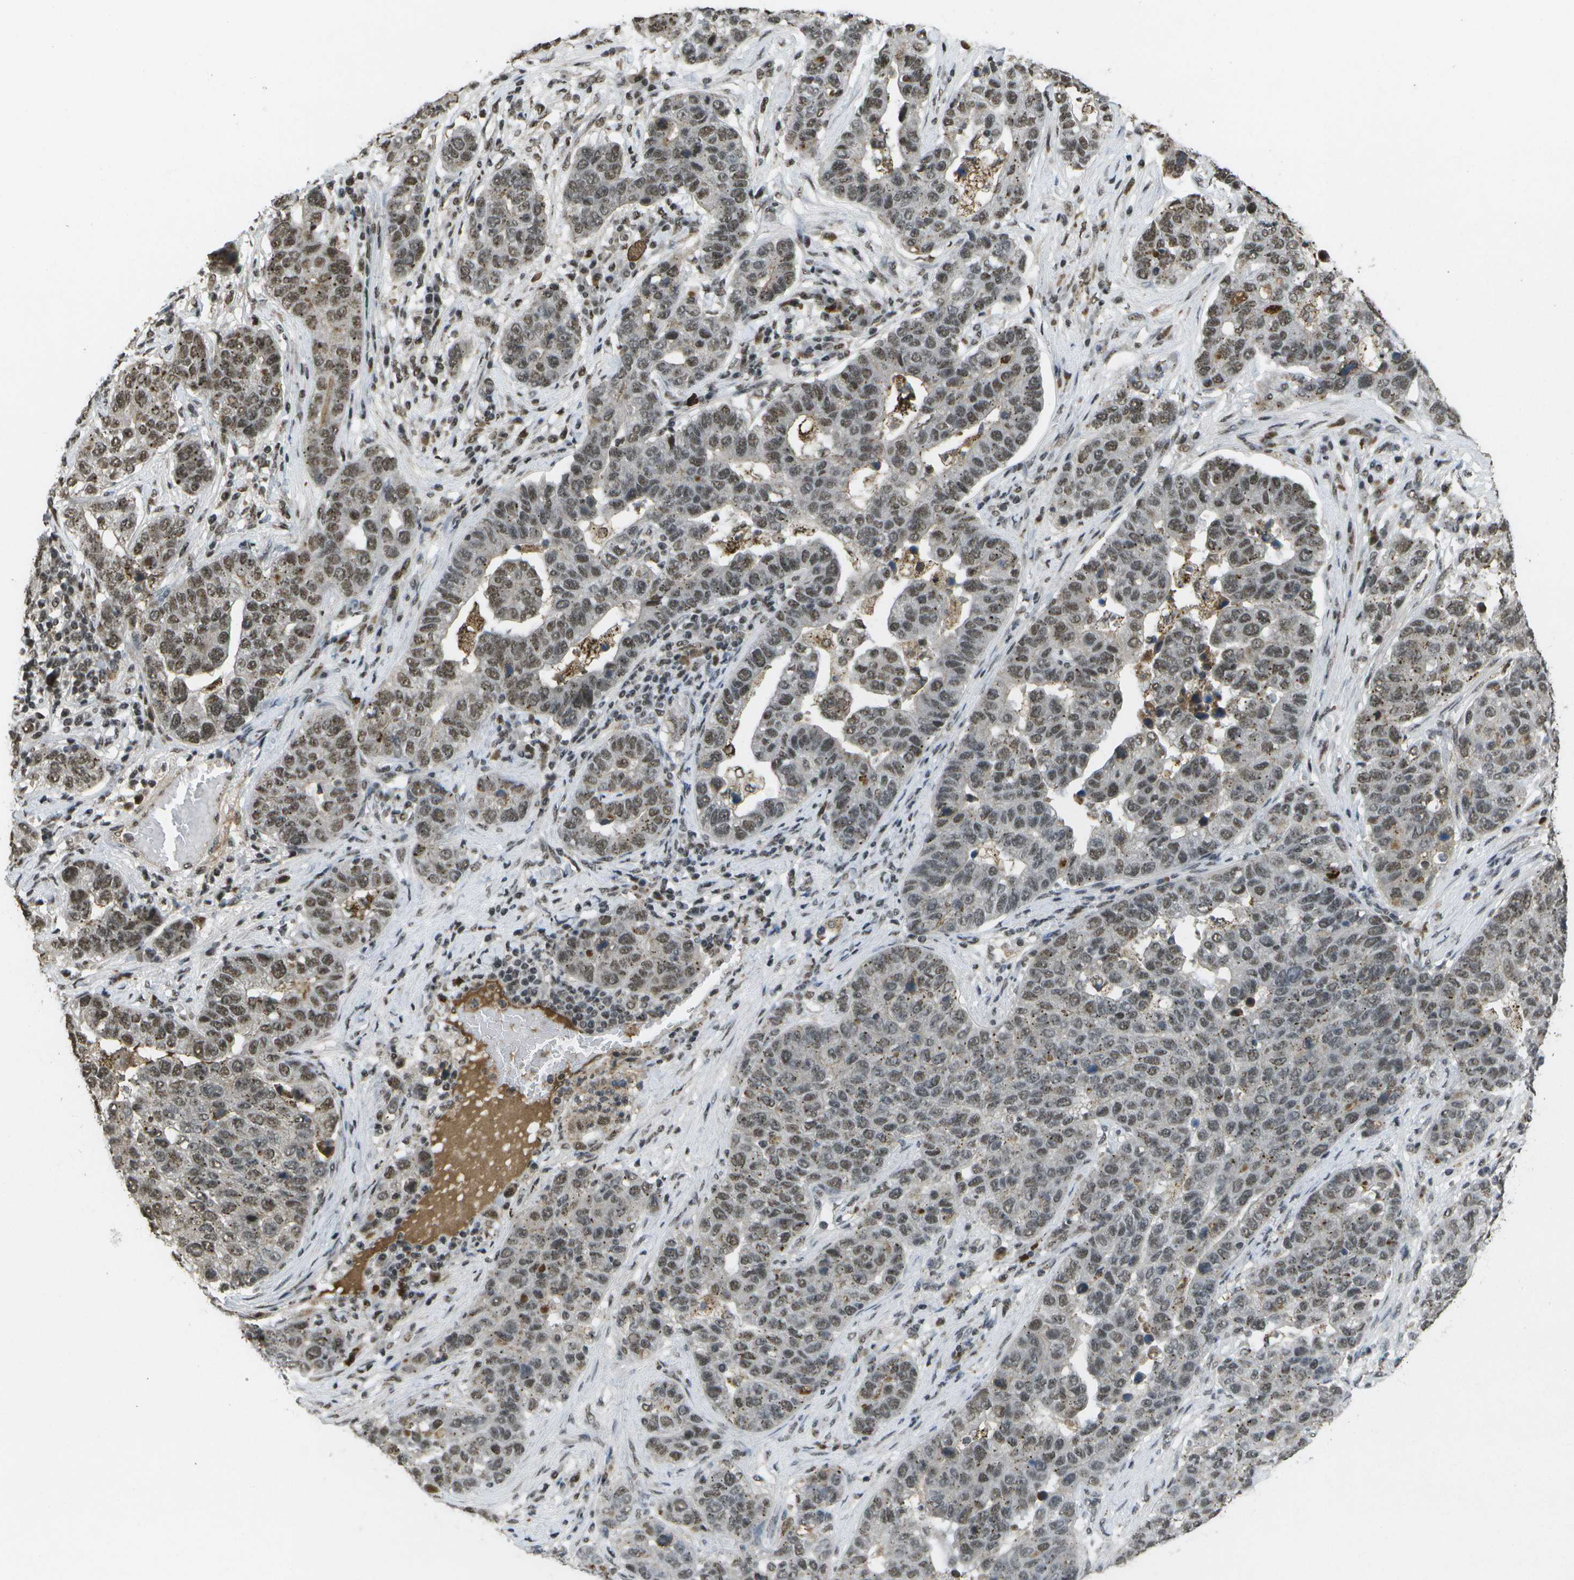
{"staining": {"intensity": "weak", "quantity": "25%-75%", "location": "nuclear"}, "tissue": "pancreatic cancer", "cell_type": "Tumor cells", "image_type": "cancer", "snomed": [{"axis": "morphology", "description": "Adenocarcinoma, NOS"}, {"axis": "topography", "description": "Pancreas"}], "caption": "Human pancreatic cancer stained with a brown dye reveals weak nuclear positive expression in about 25%-75% of tumor cells.", "gene": "SPEN", "patient": {"sex": "female", "age": 61}}